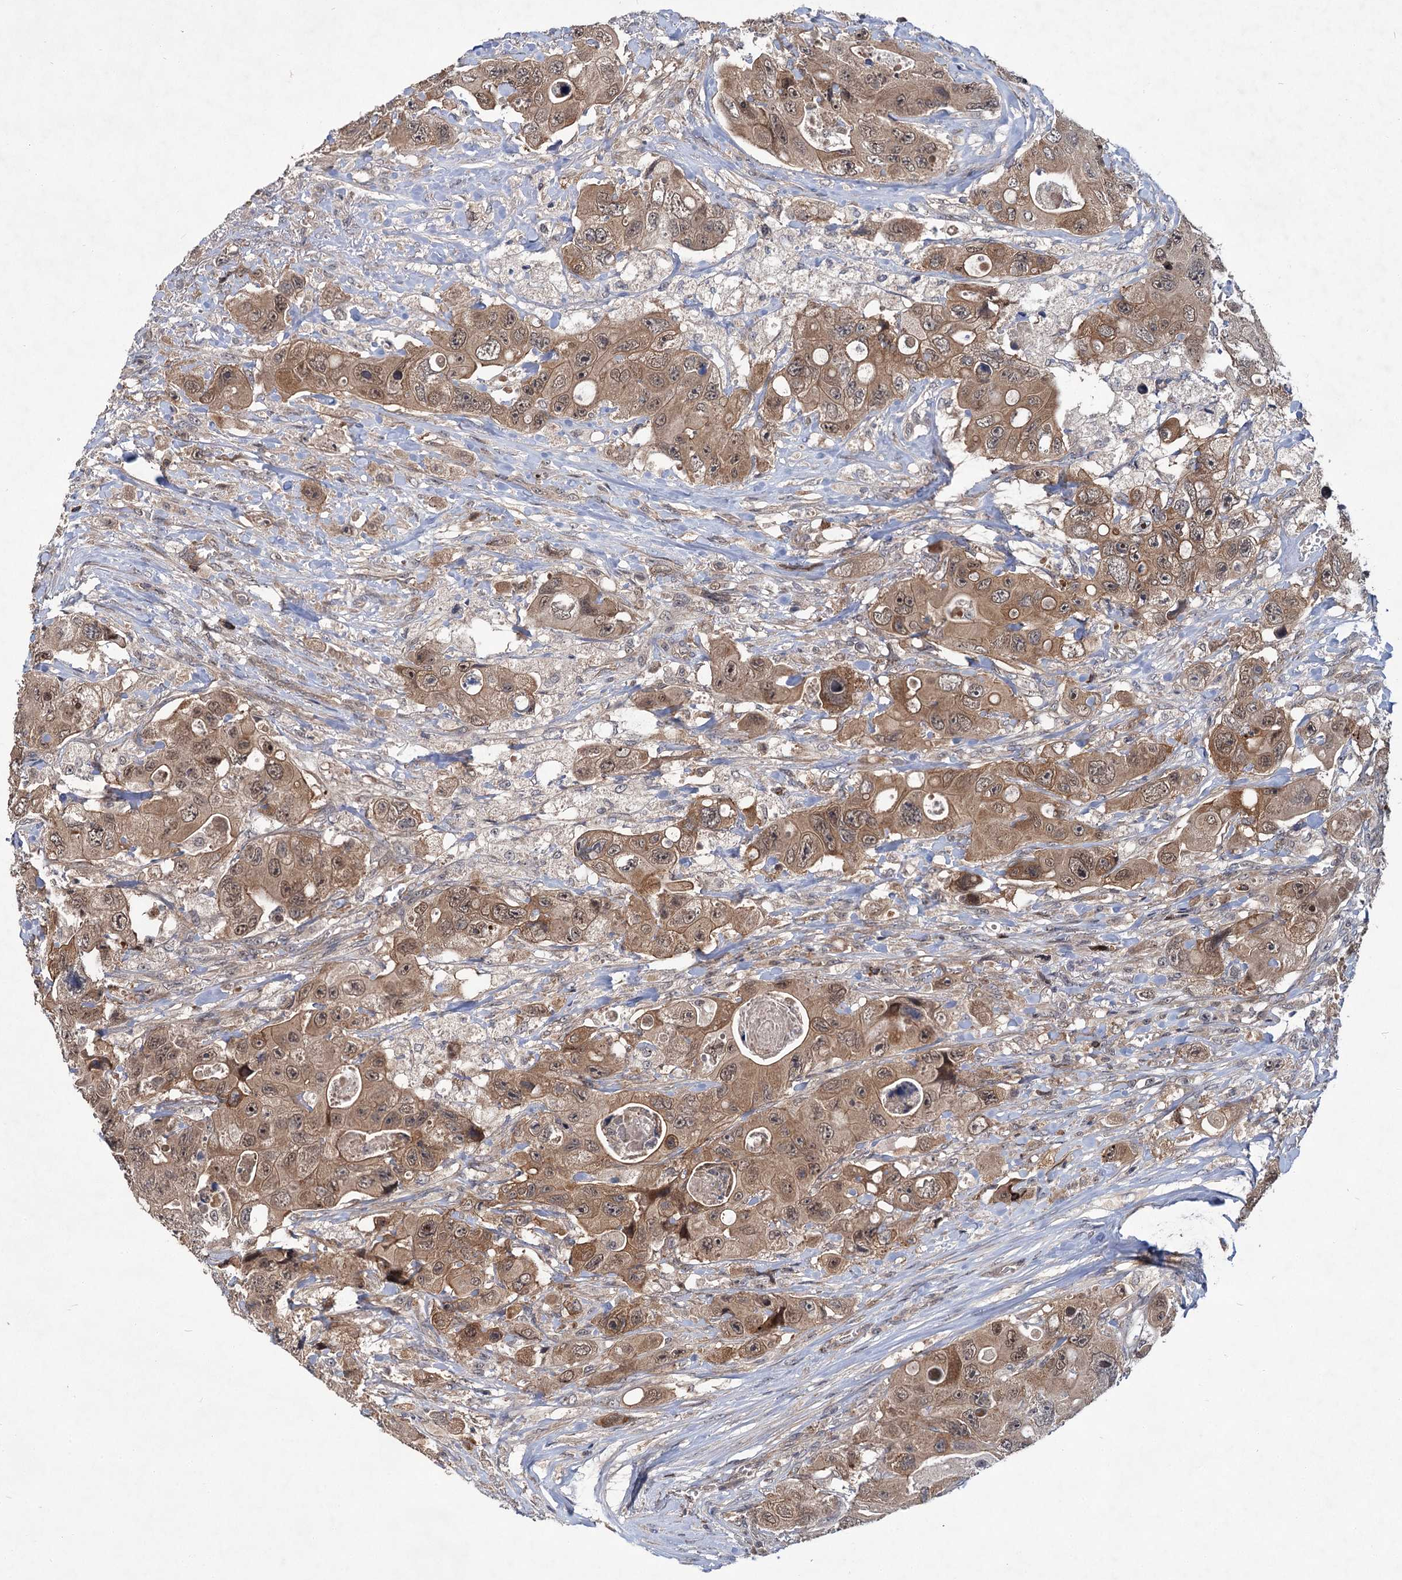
{"staining": {"intensity": "moderate", "quantity": ">75%", "location": "cytoplasmic/membranous,nuclear"}, "tissue": "colorectal cancer", "cell_type": "Tumor cells", "image_type": "cancer", "snomed": [{"axis": "morphology", "description": "Adenocarcinoma, NOS"}, {"axis": "topography", "description": "Colon"}], "caption": "Protein staining of adenocarcinoma (colorectal) tissue demonstrates moderate cytoplasmic/membranous and nuclear expression in about >75% of tumor cells.", "gene": "ABLIM1", "patient": {"sex": "female", "age": 46}}